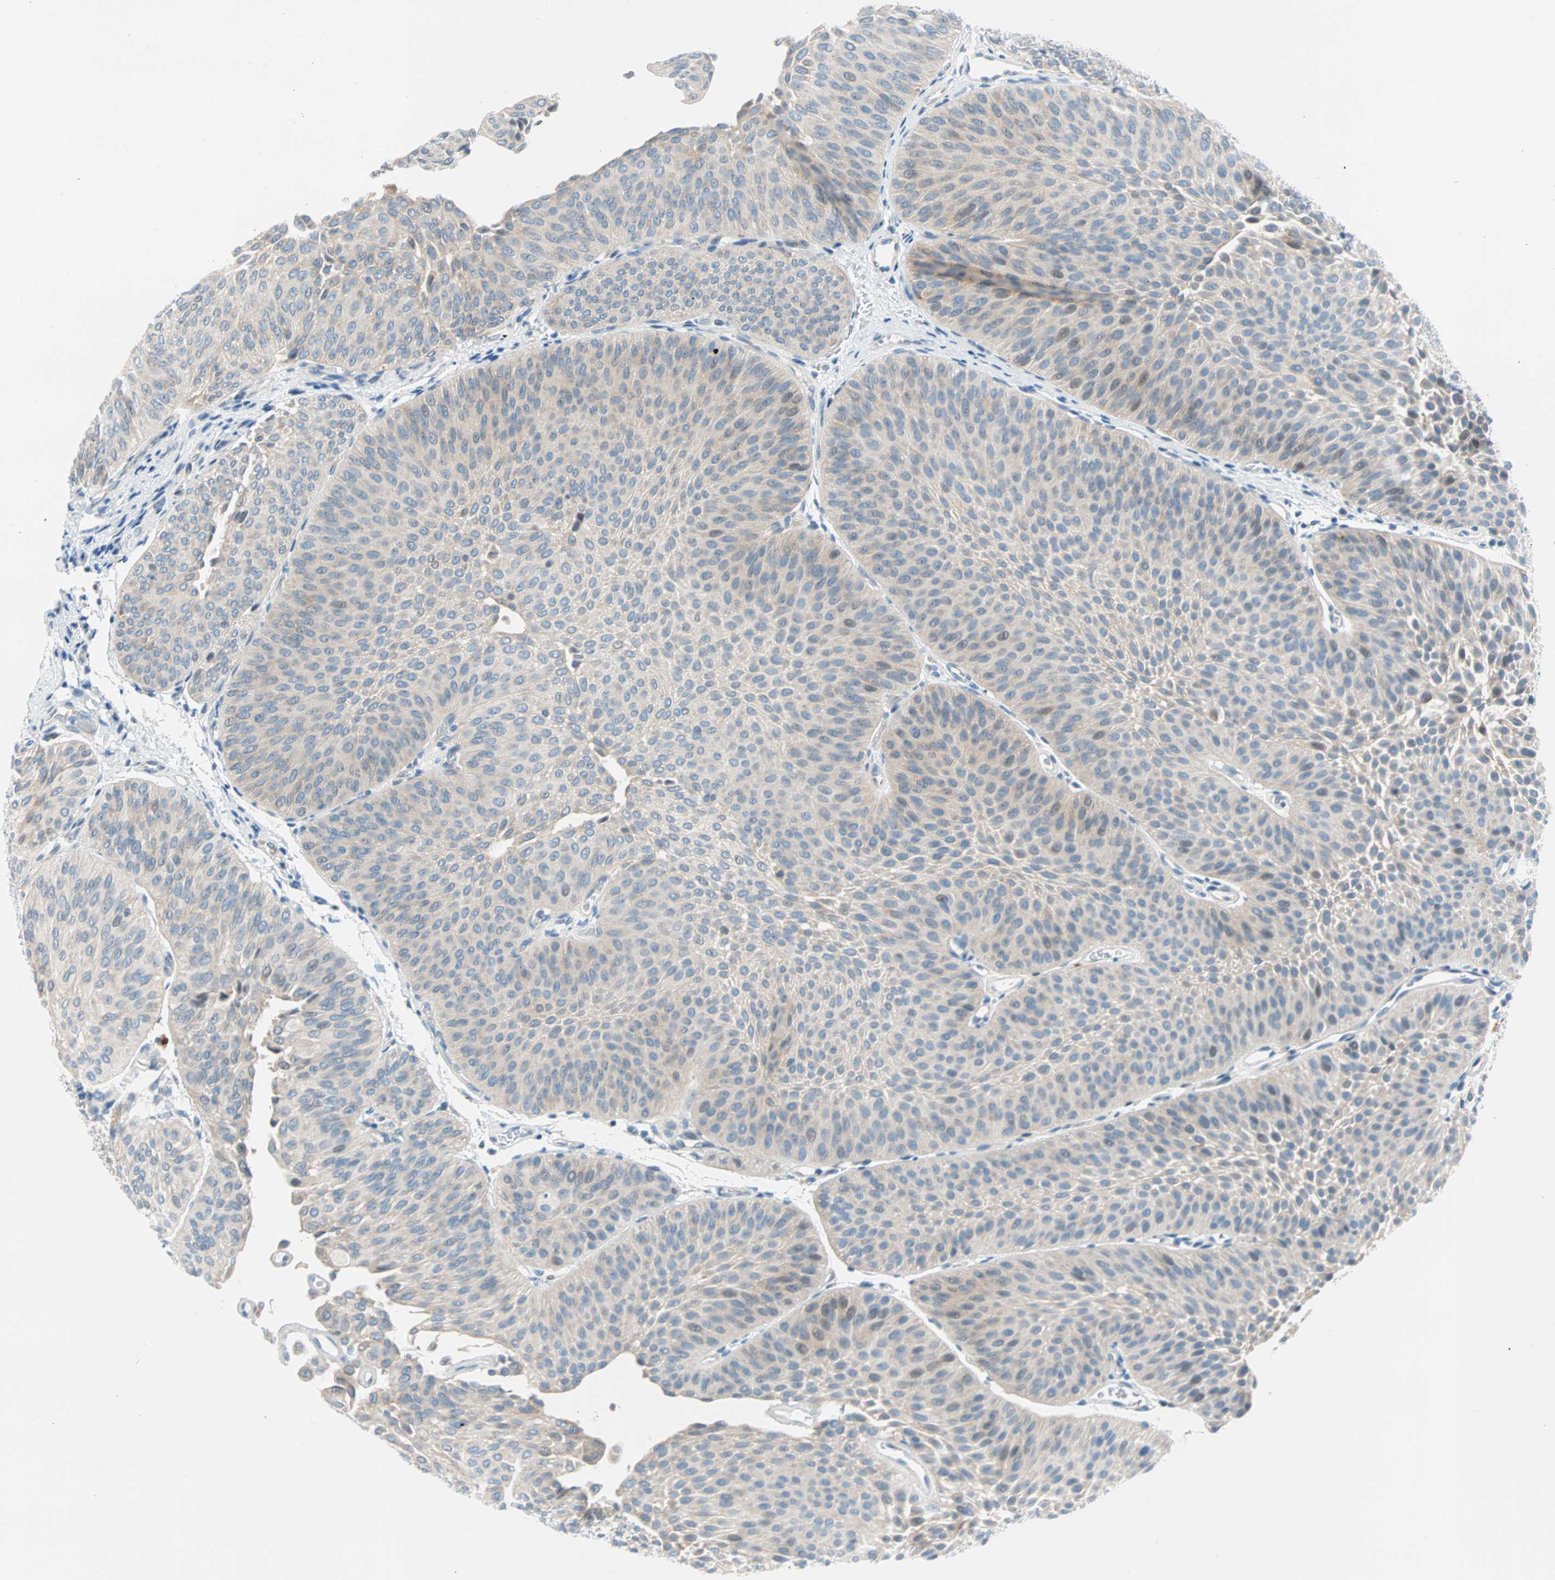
{"staining": {"intensity": "weak", "quantity": "25%-75%", "location": "cytoplasmic/membranous"}, "tissue": "urothelial cancer", "cell_type": "Tumor cells", "image_type": "cancer", "snomed": [{"axis": "morphology", "description": "Urothelial carcinoma, Low grade"}, {"axis": "topography", "description": "Urinary bladder"}], "caption": "Immunohistochemistry of human urothelial cancer demonstrates low levels of weak cytoplasmic/membranous positivity in approximately 25%-75% of tumor cells.", "gene": "TMEM163", "patient": {"sex": "female", "age": 60}}